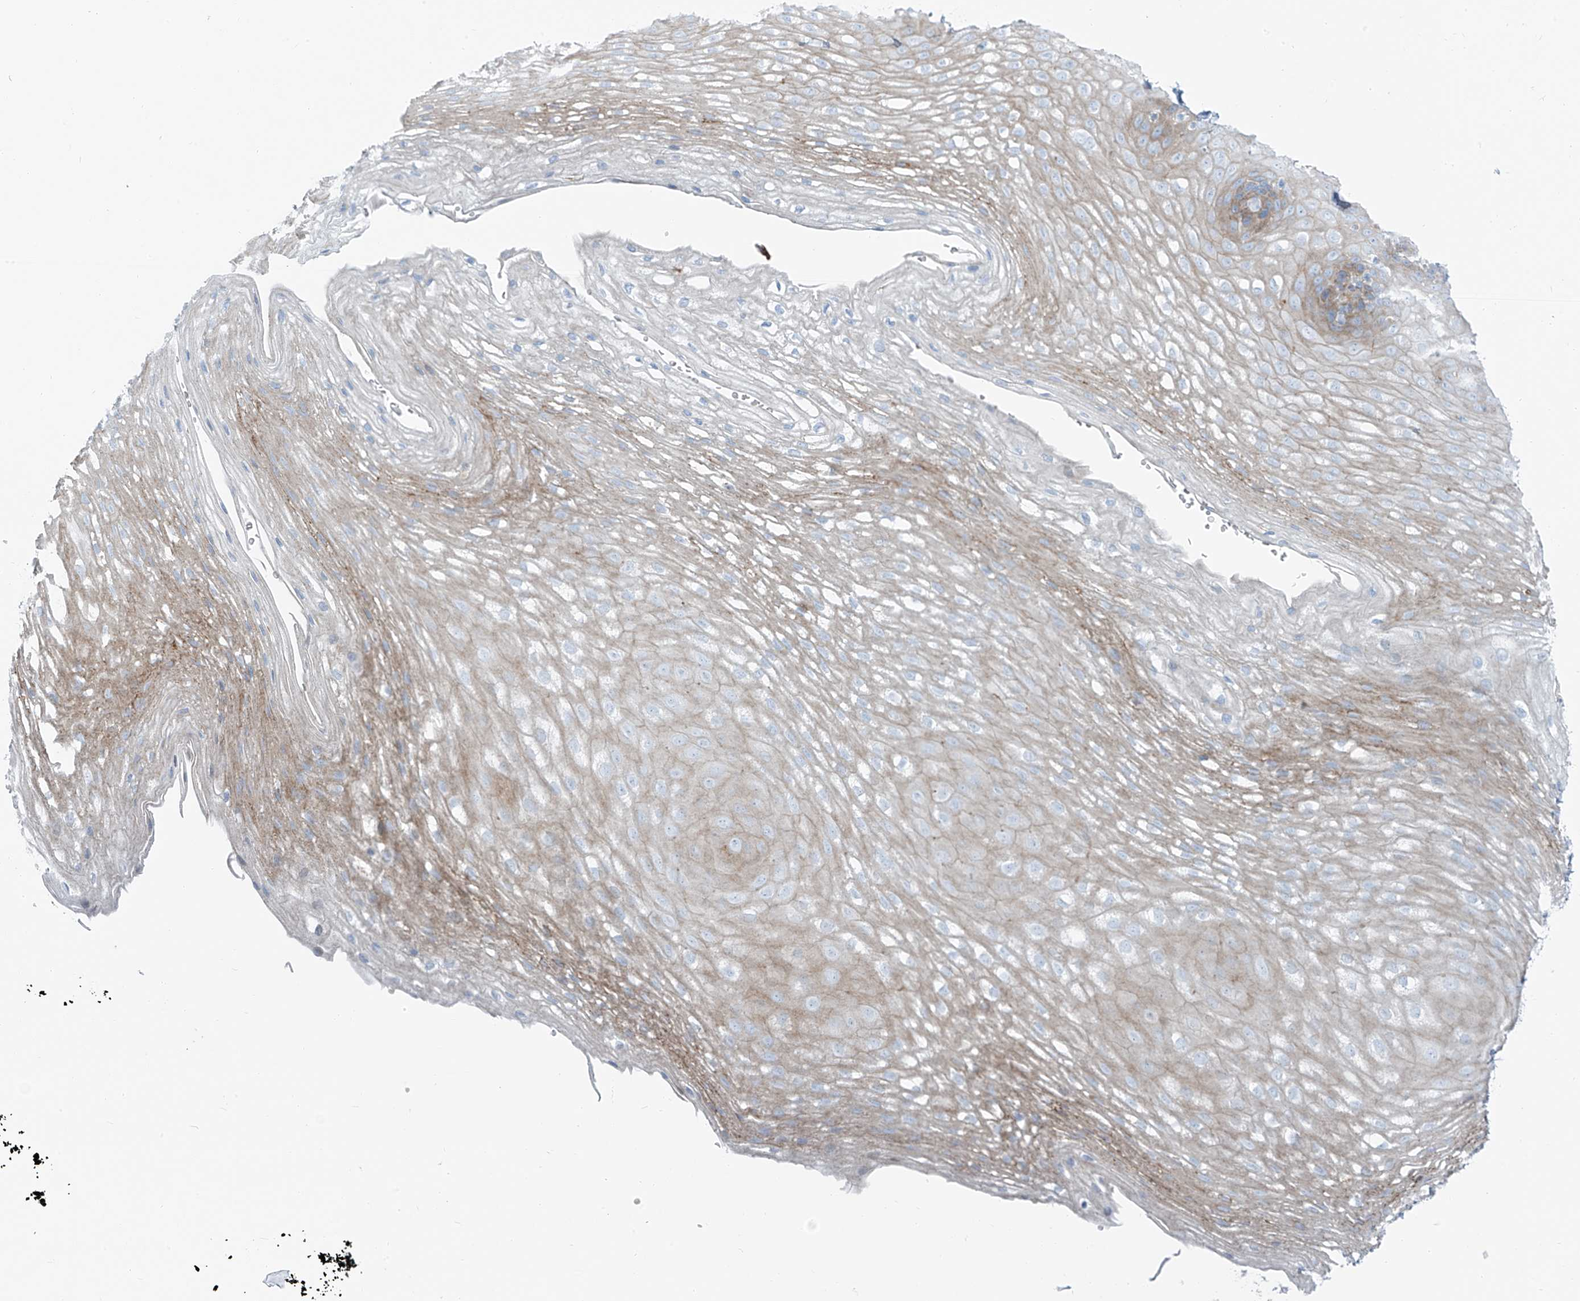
{"staining": {"intensity": "weak", "quantity": "<25%", "location": "cytoplasmic/membranous"}, "tissue": "esophagus", "cell_type": "Squamous epithelial cells", "image_type": "normal", "snomed": [{"axis": "morphology", "description": "Normal tissue, NOS"}, {"axis": "topography", "description": "Esophagus"}], "caption": "IHC histopathology image of unremarkable esophagus: esophagus stained with DAB reveals no significant protein staining in squamous epithelial cells.", "gene": "HIC2", "patient": {"sex": "female", "age": 66}}